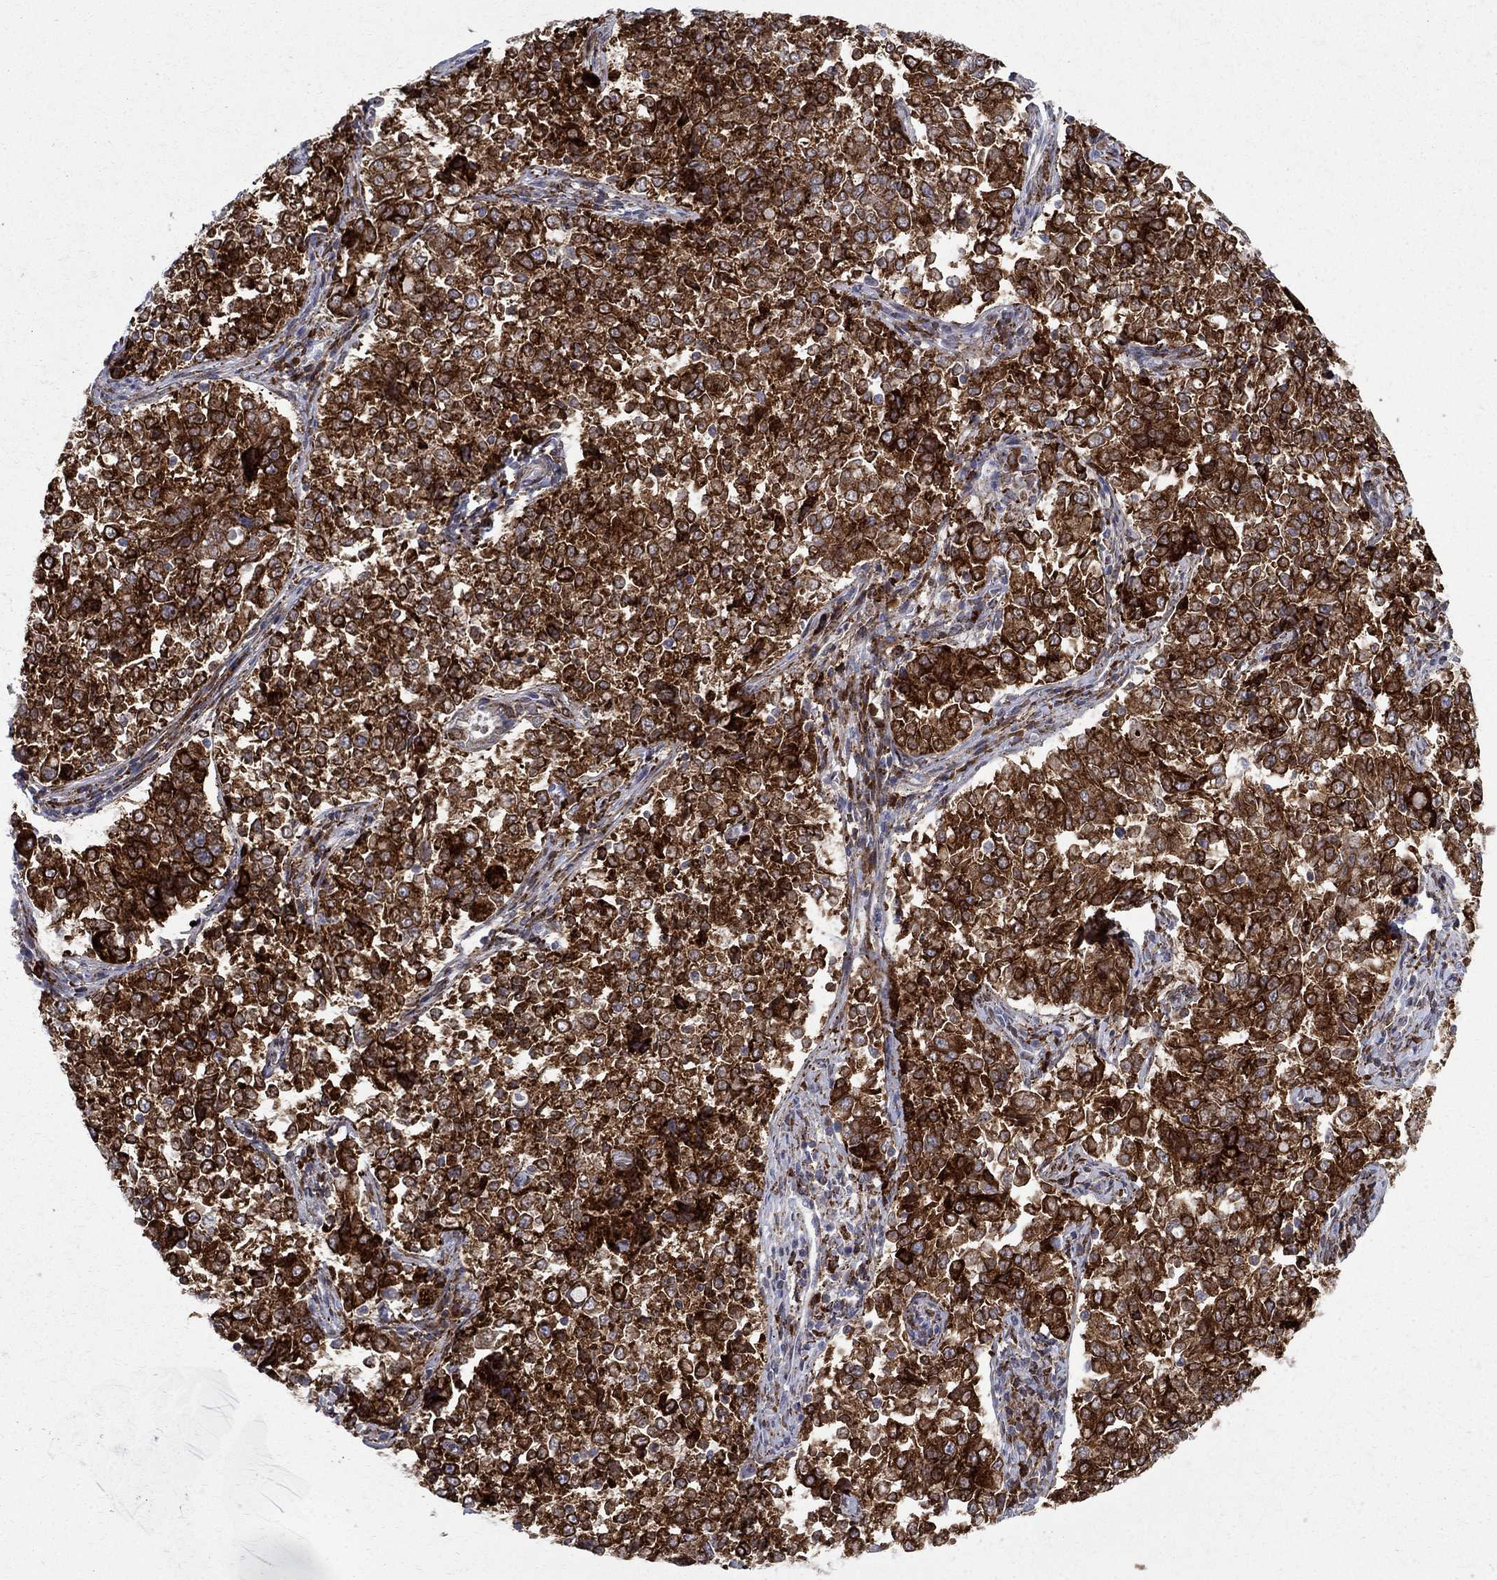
{"staining": {"intensity": "strong", "quantity": ">75%", "location": "cytoplasmic/membranous,nuclear"}, "tissue": "endometrial cancer", "cell_type": "Tumor cells", "image_type": "cancer", "snomed": [{"axis": "morphology", "description": "Adenocarcinoma, NOS"}, {"axis": "topography", "description": "Endometrium"}], "caption": "A brown stain labels strong cytoplasmic/membranous and nuclear positivity of a protein in human endometrial adenocarcinoma tumor cells. (brown staining indicates protein expression, while blue staining denotes nuclei).", "gene": "CAB39L", "patient": {"sex": "female", "age": 43}}